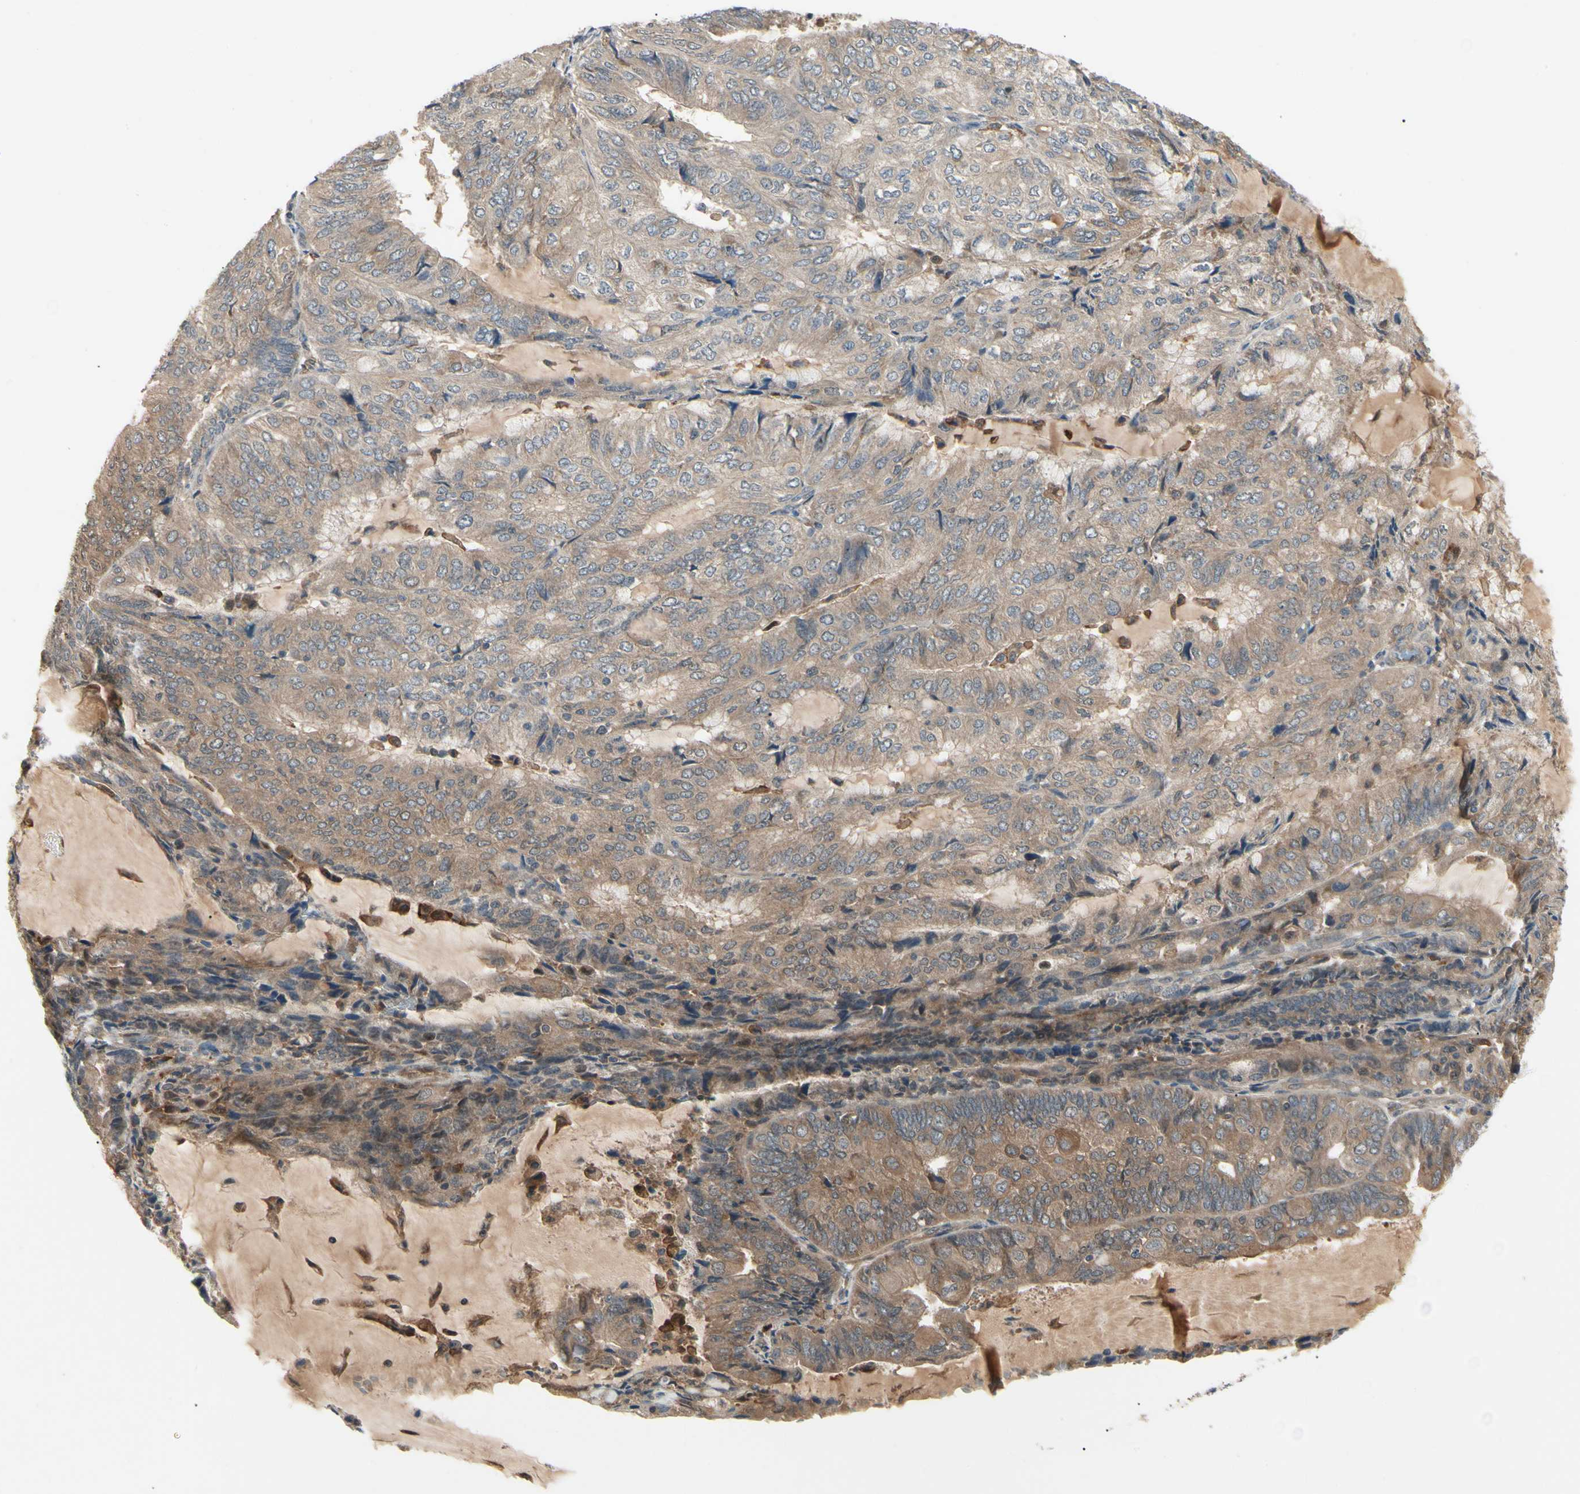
{"staining": {"intensity": "moderate", "quantity": ">75%", "location": "cytoplasmic/membranous"}, "tissue": "endometrial cancer", "cell_type": "Tumor cells", "image_type": "cancer", "snomed": [{"axis": "morphology", "description": "Adenocarcinoma, NOS"}, {"axis": "topography", "description": "Endometrium"}], "caption": "The photomicrograph demonstrates staining of endometrial cancer (adenocarcinoma), revealing moderate cytoplasmic/membranous protein staining (brown color) within tumor cells. Nuclei are stained in blue.", "gene": "RNF14", "patient": {"sex": "female", "age": 81}}